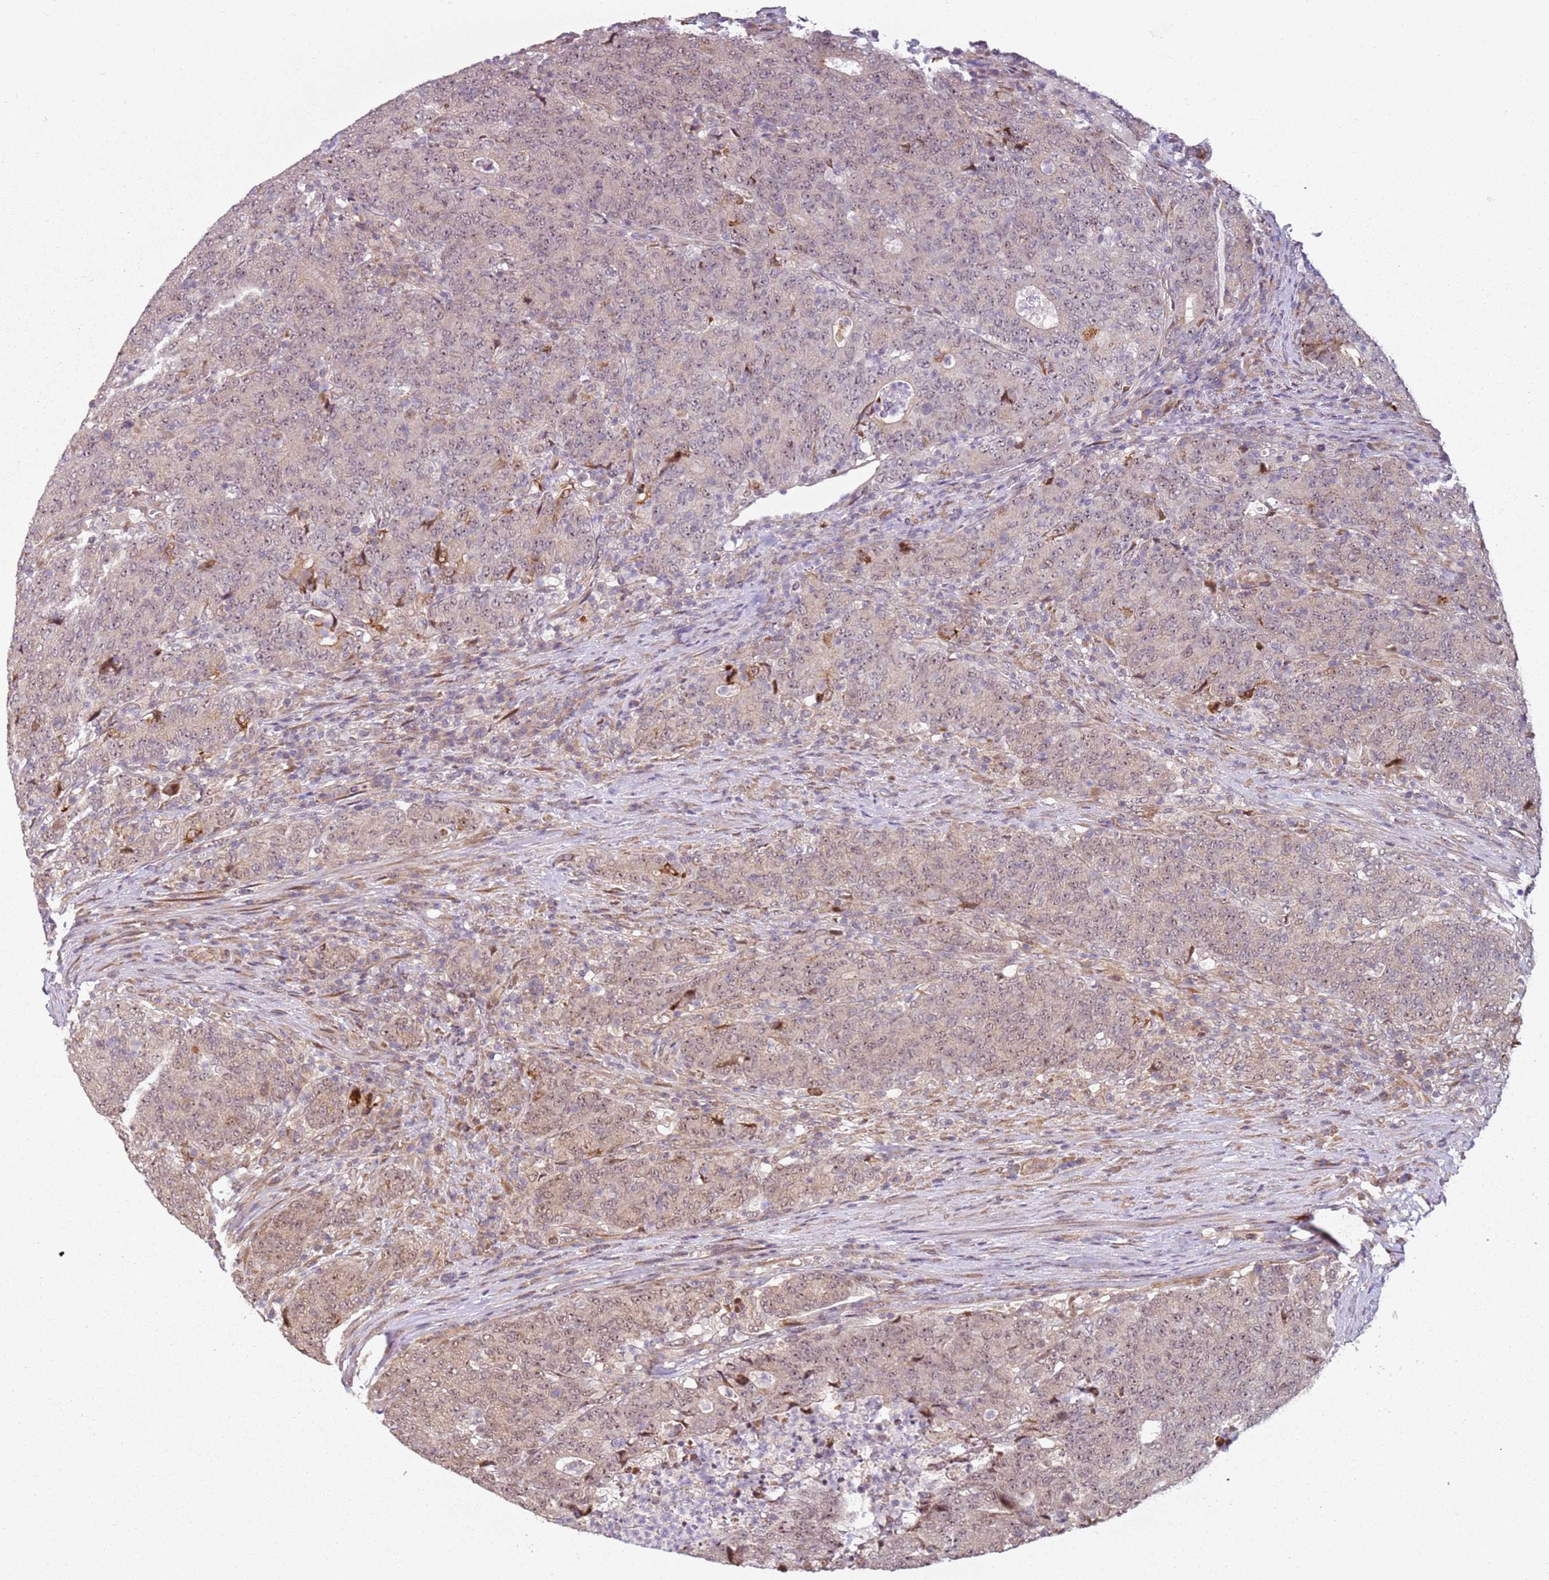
{"staining": {"intensity": "weak", "quantity": "25%-75%", "location": "cytoplasmic/membranous,nuclear"}, "tissue": "colorectal cancer", "cell_type": "Tumor cells", "image_type": "cancer", "snomed": [{"axis": "morphology", "description": "Adenocarcinoma, NOS"}, {"axis": "topography", "description": "Colon"}], "caption": "Immunohistochemistry (IHC) (DAB) staining of colorectal cancer displays weak cytoplasmic/membranous and nuclear protein expression in about 25%-75% of tumor cells.", "gene": "CHURC1", "patient": {"sex": "female", "age": 75}}